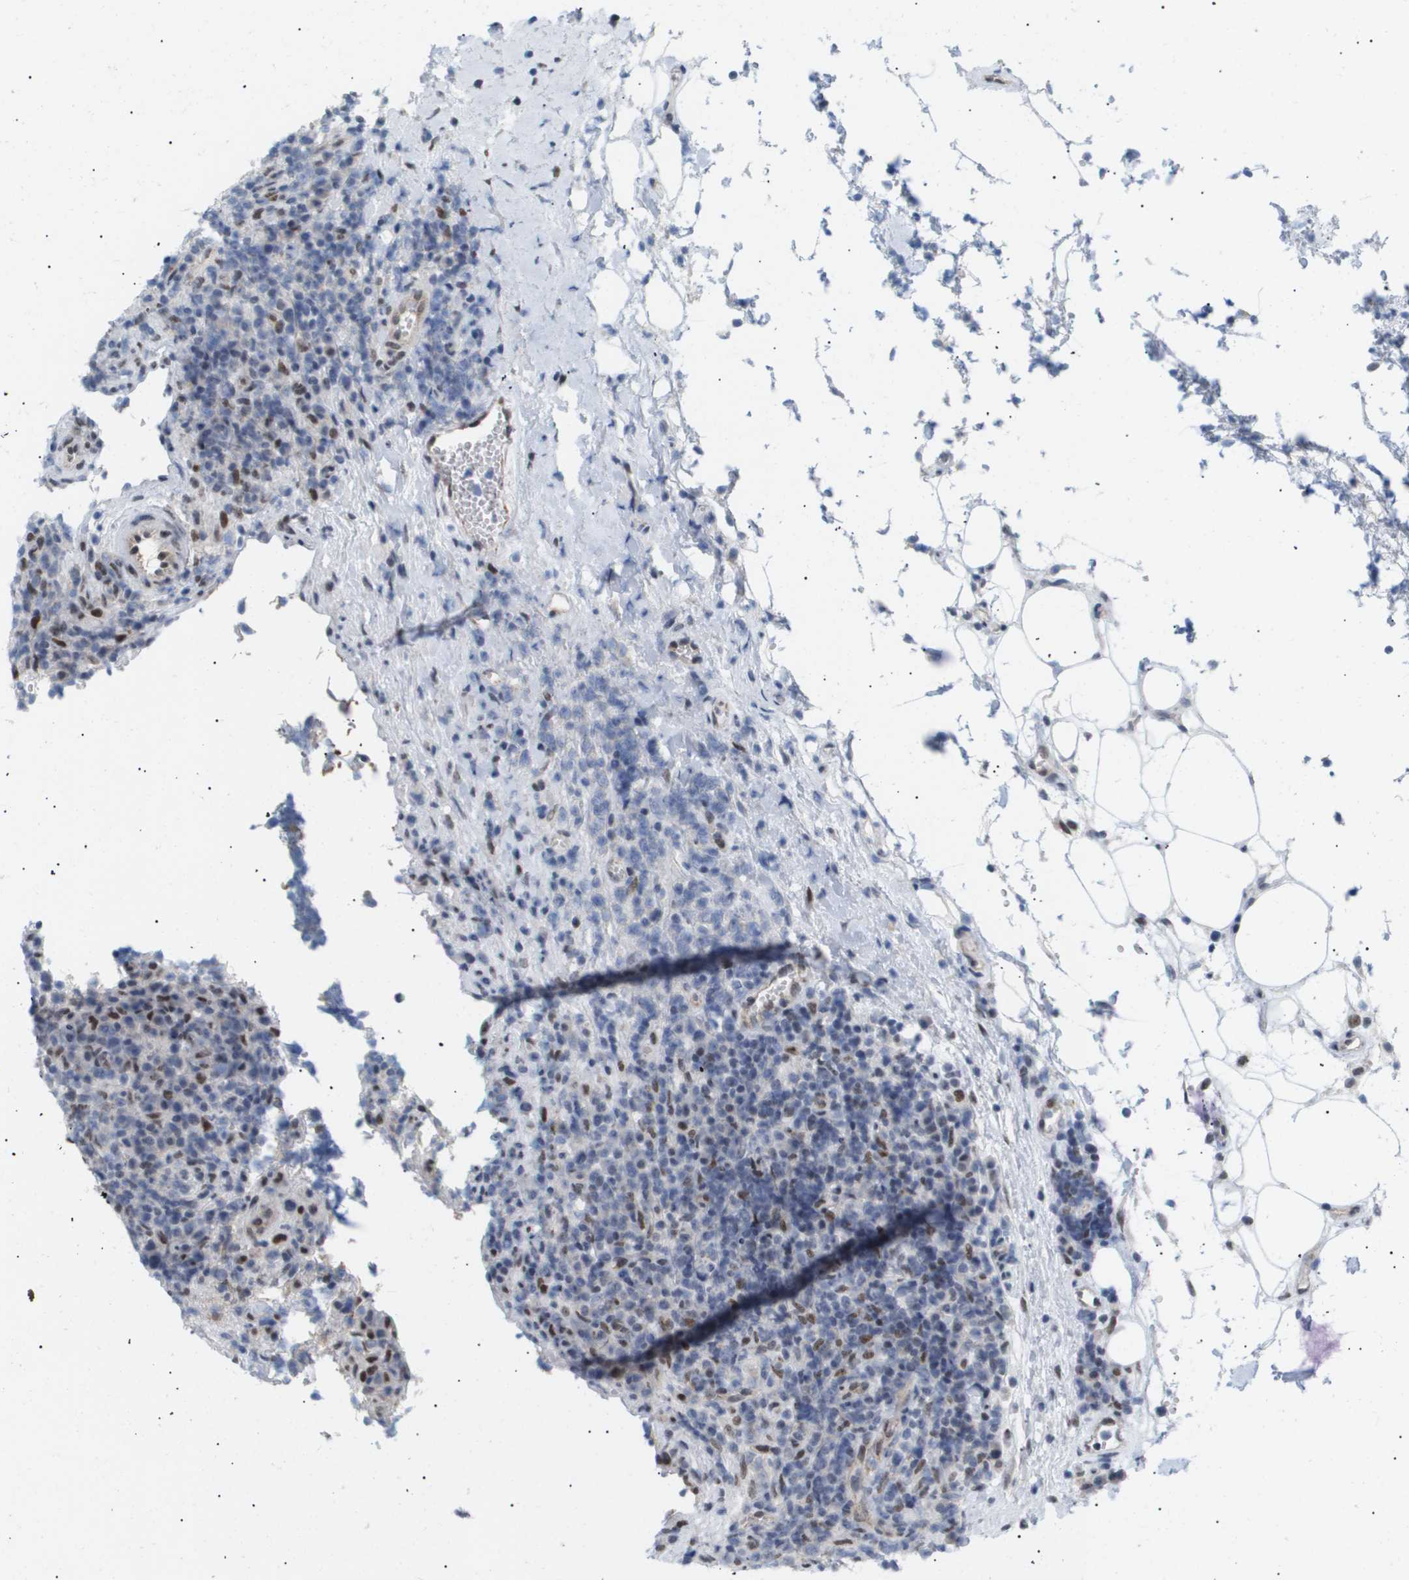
{"staining": {"intensity": "negative", "quantity": "none", "location": "none"}, "tissue": "lymphoma", "cell_type": "Tumor cells", "image_type": "cancer", "snomed": [{"axis": "morphology", "description": "Malignant lymphoma, non-Hodgkin's type, High grade"}, {"axis": "topography", "description": "Lymph node"}], "caption": "Immunohistochemistry histopathology image of neoplastic tissue: human lymphoma stained with DAB (3,3'-diaminobenzidine) reveals no significant protein staining in tumor cells.", "gene": "PPARD", "patient": {"sex": "female", "age": 76}}